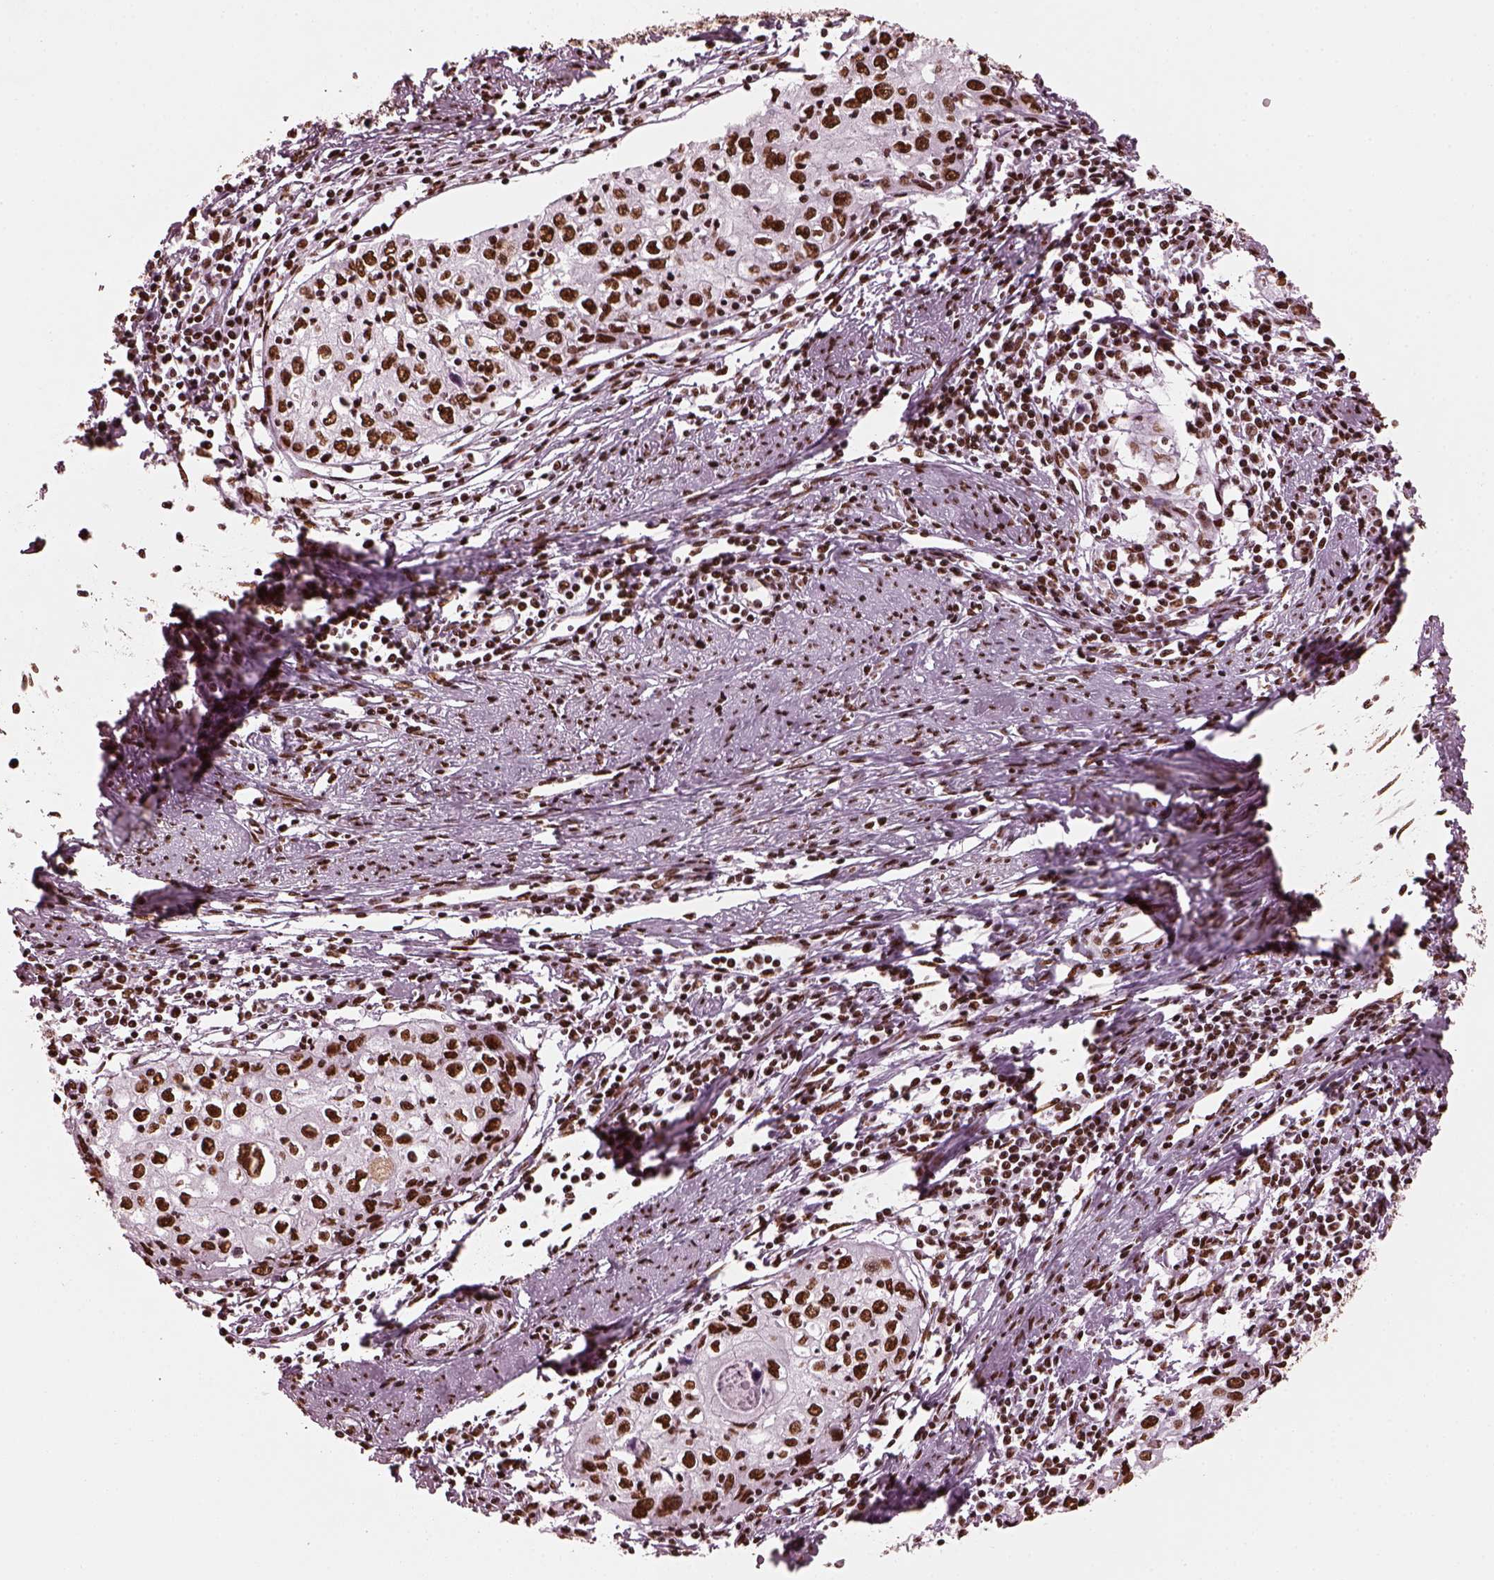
{"staining": {"intensity": "strong", "quantity": ">75%", "location": "nuclear"}, "tissue": "cervical cancer", "cell_type": "Tumor cells", "image_type": "cancer", "snomed": [{"axis": "morphology", "description": "Squamous cell carcinoma, NOS"}, {"axis": "topography", "description": "Cervix"}], "caption": "This is a photomicrograph of immunohistochemistry staining of cervical squamous cell carcinoma, which shows strong positivity in the nuclear of tumor cells.", "gene": "CBFA2T3", "patient": {"sex": "female", "age": 40}}